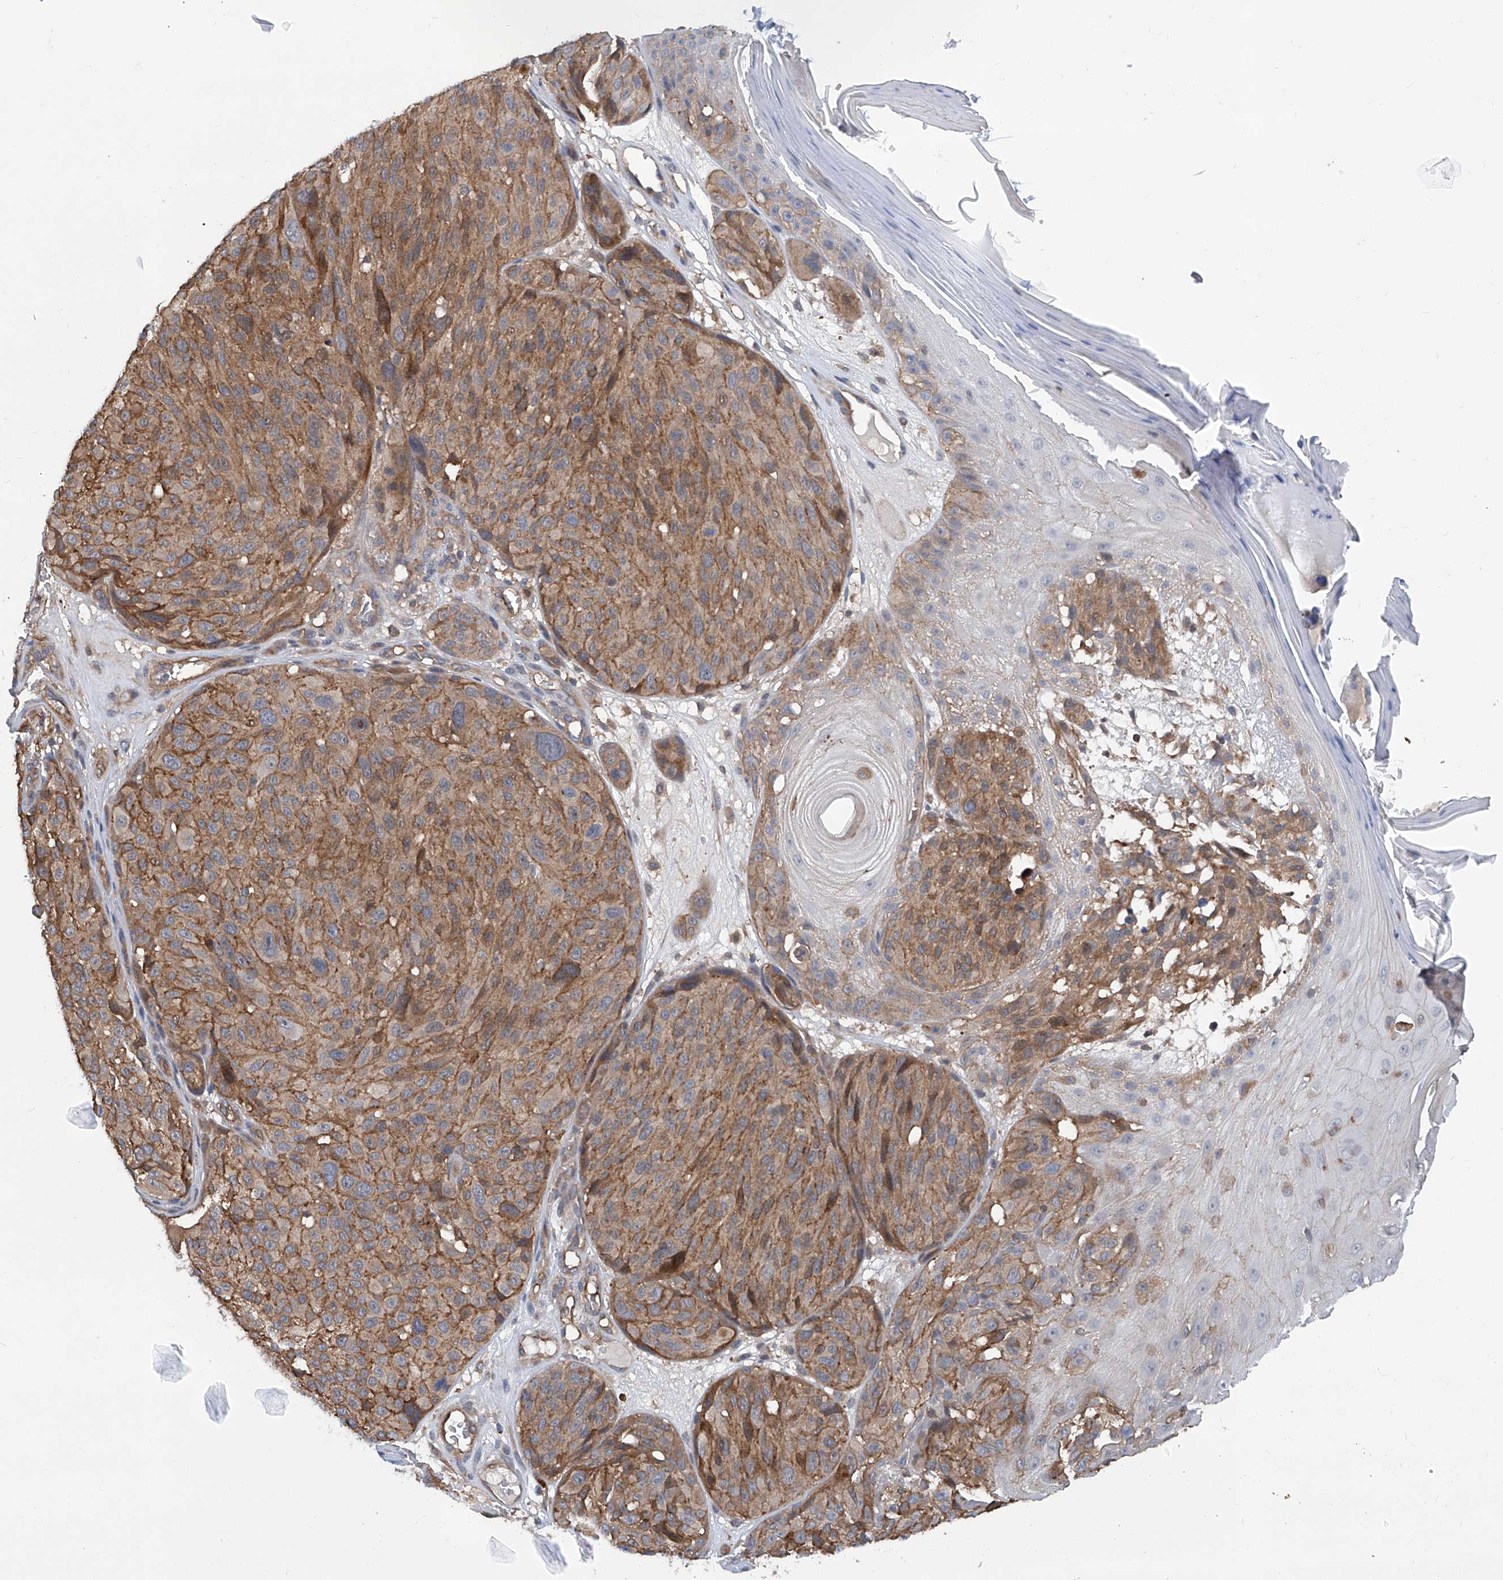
{"staining": {"intensity": "moderate", "quantity": ">75%", "location": "cytoplasmic/membranous"}, "tissue": "melanoma", "cell_type": "Tumor cells", "image_type": "cancer", "snomed": [{"axis": "morphology", "description": "Malignant melanoma, NOS"}, {"axis": "topography", "description": "Skin"}], "caption": "Malignant melanoma stained for a protein (brown) demonstrates moderate cytoplasmic/membranous positive expression in approximately >75% of tumor cells.", "gene": "NT5C3A", "patient": {"sex": "male", "age": 83}}